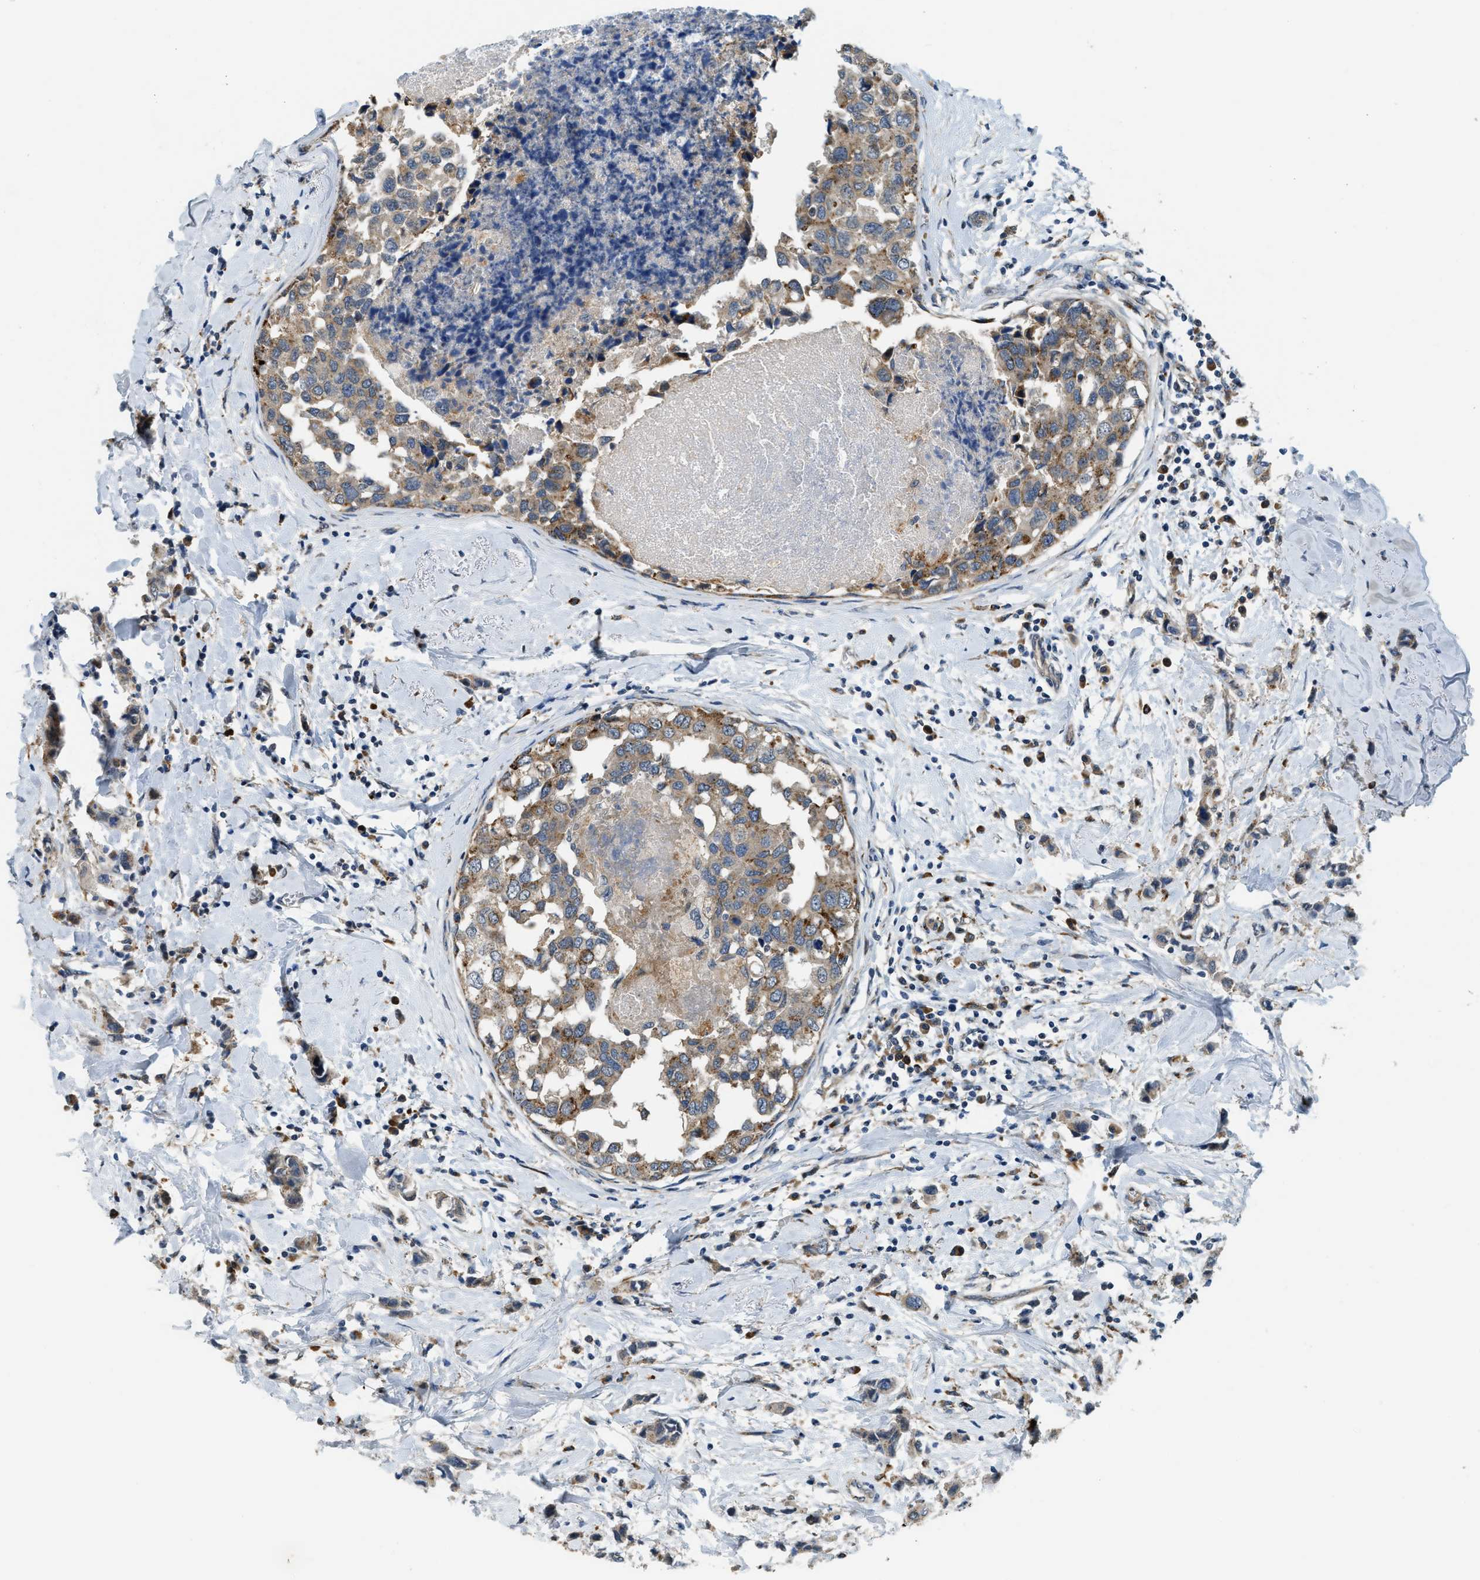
{"staining": {"intensity": "weak", "quantity": ">75%", "location": "cytoplasmic/membranous"}, "tissue": "breast cancer", "cell_type": "Tumor cells", "image_type": "cancer", "snomed": [{"axis": "morphology", "description": "Normal tissue, NOS"}, {"axis": "morphology", "description": "Duct carcinoma"}, {"axis": "topography", "description": "Breast"}], "caption": "Breast cancer stained with DAB (3,3'-diaminobenzidine) immunohistochemistry reveals low levels of weak cytoplasmic/membranous staining in approximately >75% of tumor cells.", "gene": "STARD3NL", "patient": {"sex": "female", "age": 50}}